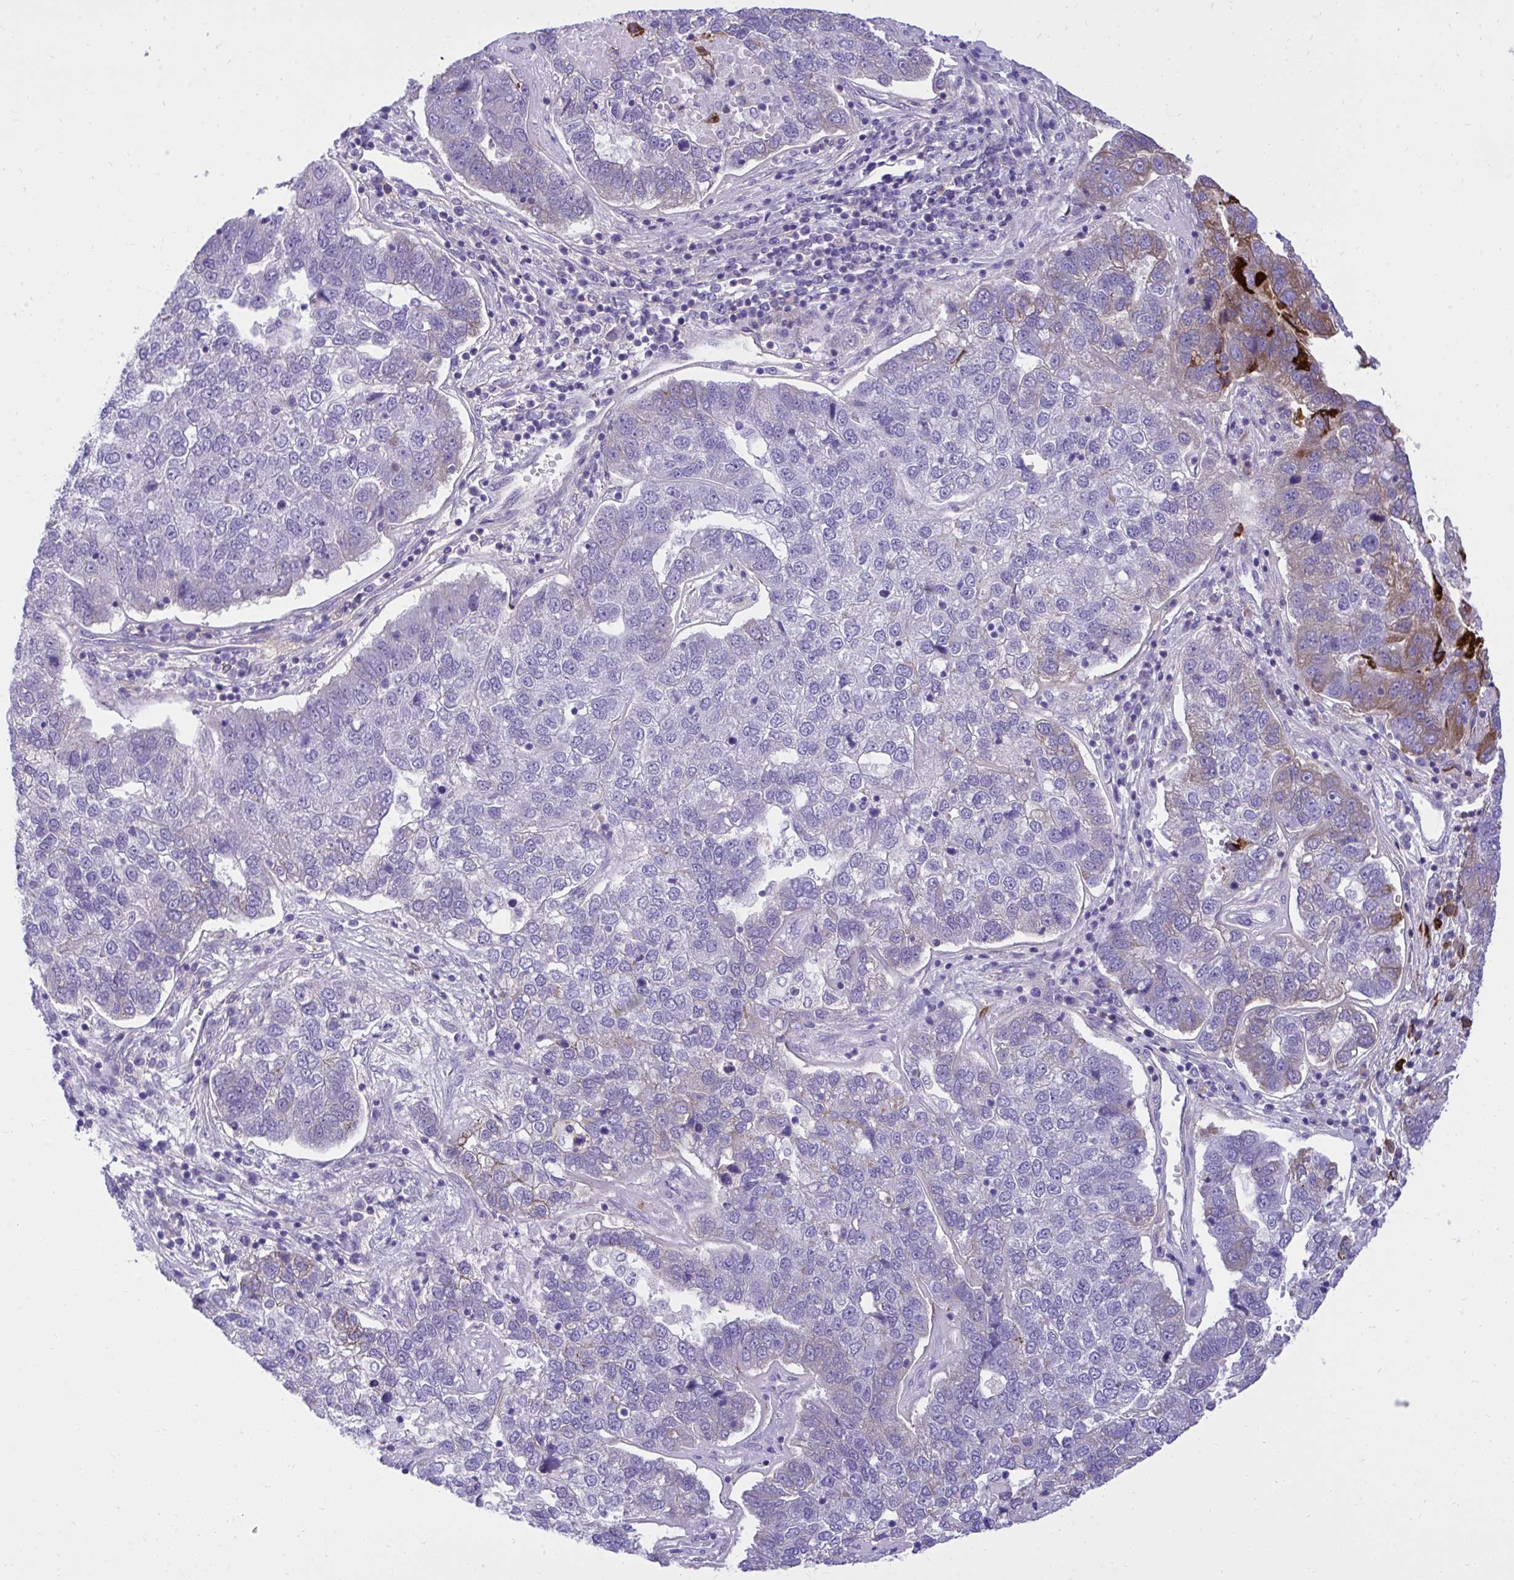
{"staining": {"intensity": "moderate", "quantity": "<25%", "location": "cytoplasmic/membranous"}, "tissue": "pancreatic cancer", "cell_type": "Tumor cells", "image_type": "cancer", "snomed": [{"axis": "morphology", "description": "Adenocarcinoma, NOS"}, {"axis": "topography", "description": "Pancreas"}], "caption": "A high-resolution micrograph shows immunohistochemistry (IHC) staining of pancreatic adenocarcinoma, which displays moderate cytoplasmic/membranous staining in about <25% of tumor cells. The protein is stained brown, and the nuclei are stained in blue (DAB (3,3'-diaminobenzidine) IHC with brightfield microscopy, high magnification).", "gene": "HRG", "patient": {"sex": "female", "age": 61}}